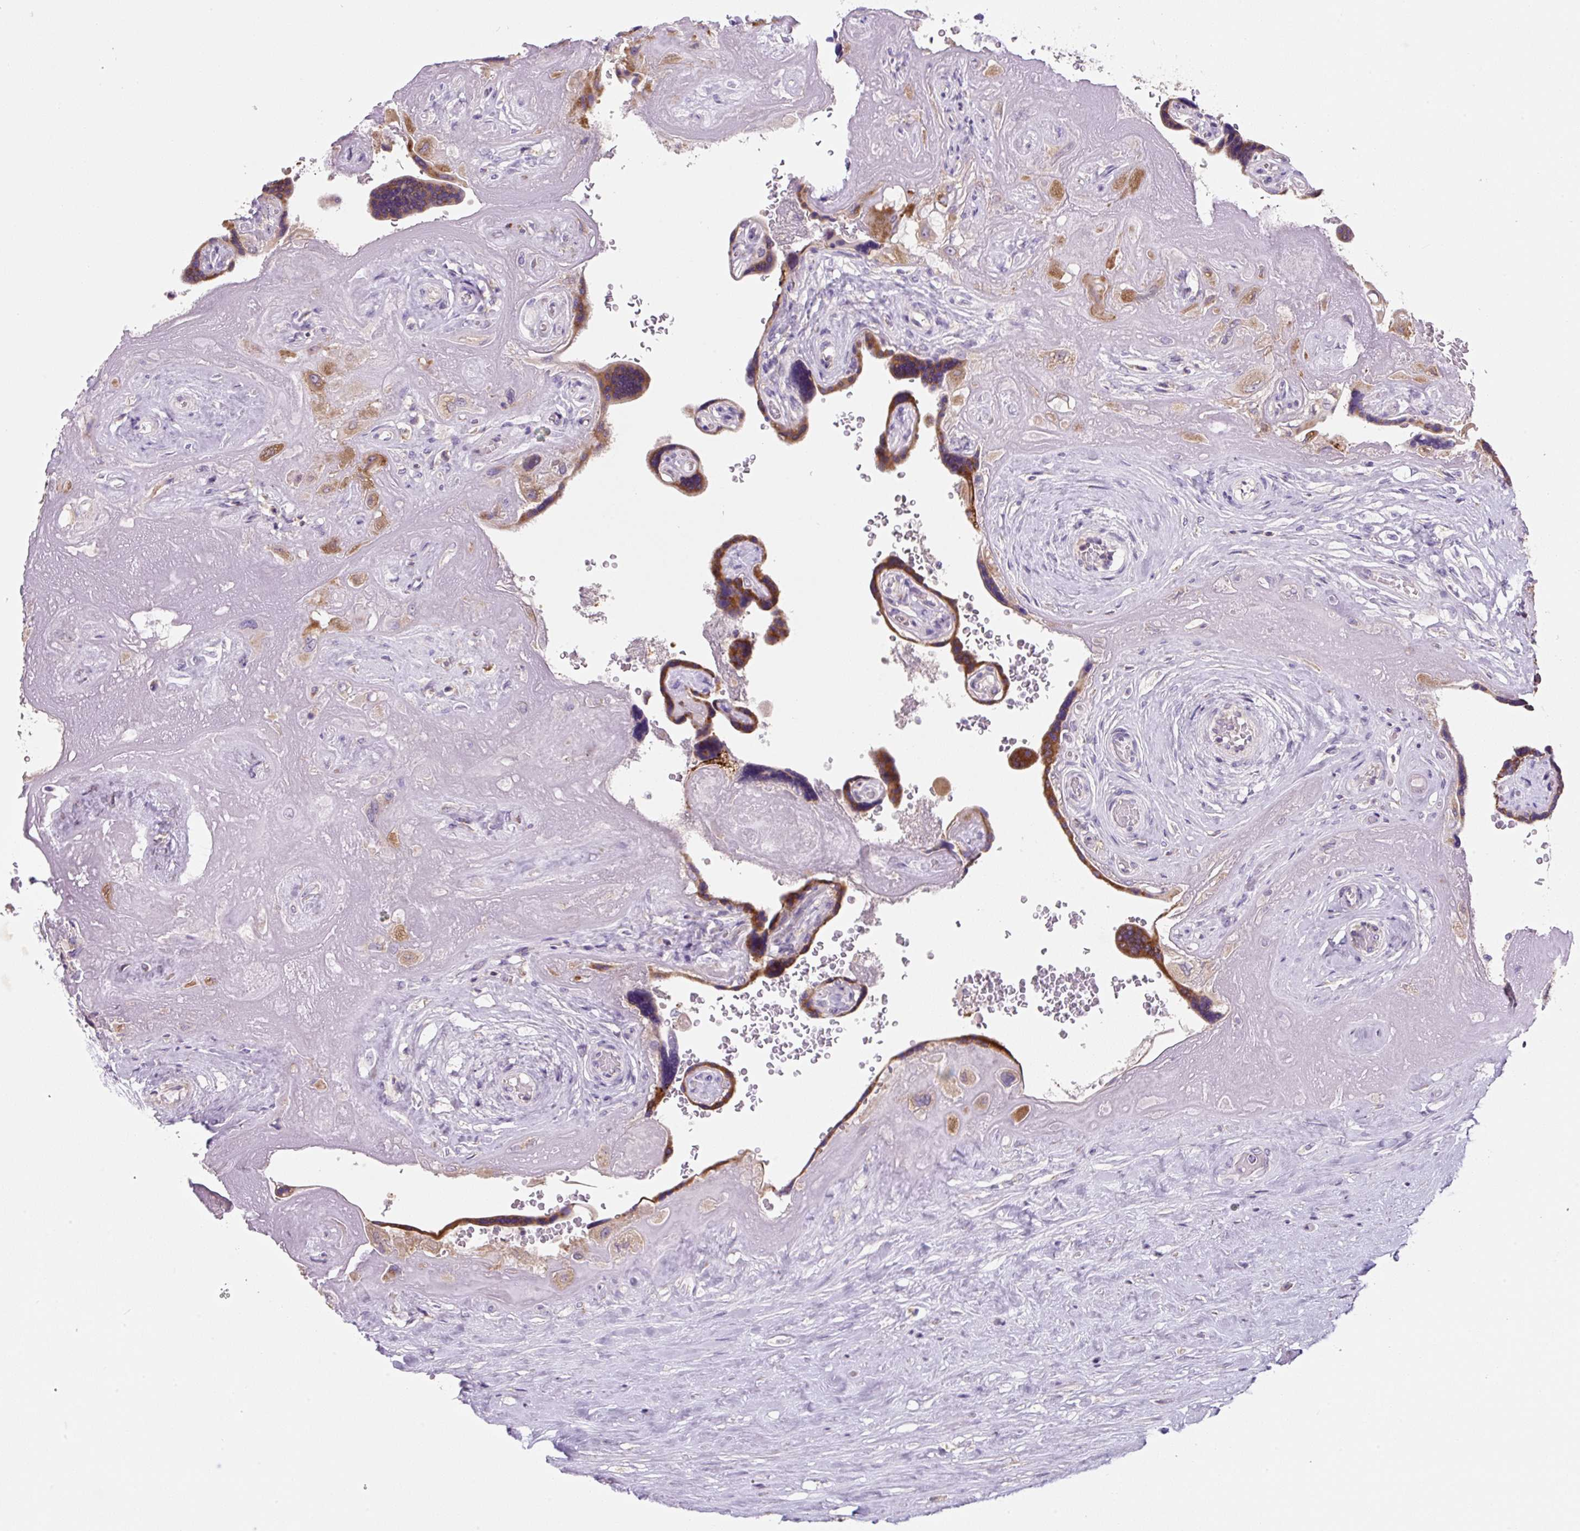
{"staining": {"intensity": "moderate", "quantity": "<25%", "location": "cytoplasmic/membranous"}, "tissue": "placenta", "cell_type": "Decidual cells", "image_type": "normal", "snomed": [{"axis": "morphology", "description": "Normal tissue, NOS"}, {"axis": "topography", "description": "Placenta"}], "caption": "Immunohistochemical staining of normal placenta exhibits <25% levels of moderate cytoplasmic/membranous protein expression in about <25% of decidual cells. (DAB IHC, brown staining for protein, blue staining for nuclei).", "gene": "FZD5", "patient": {"sex": "female", "age": 32}}